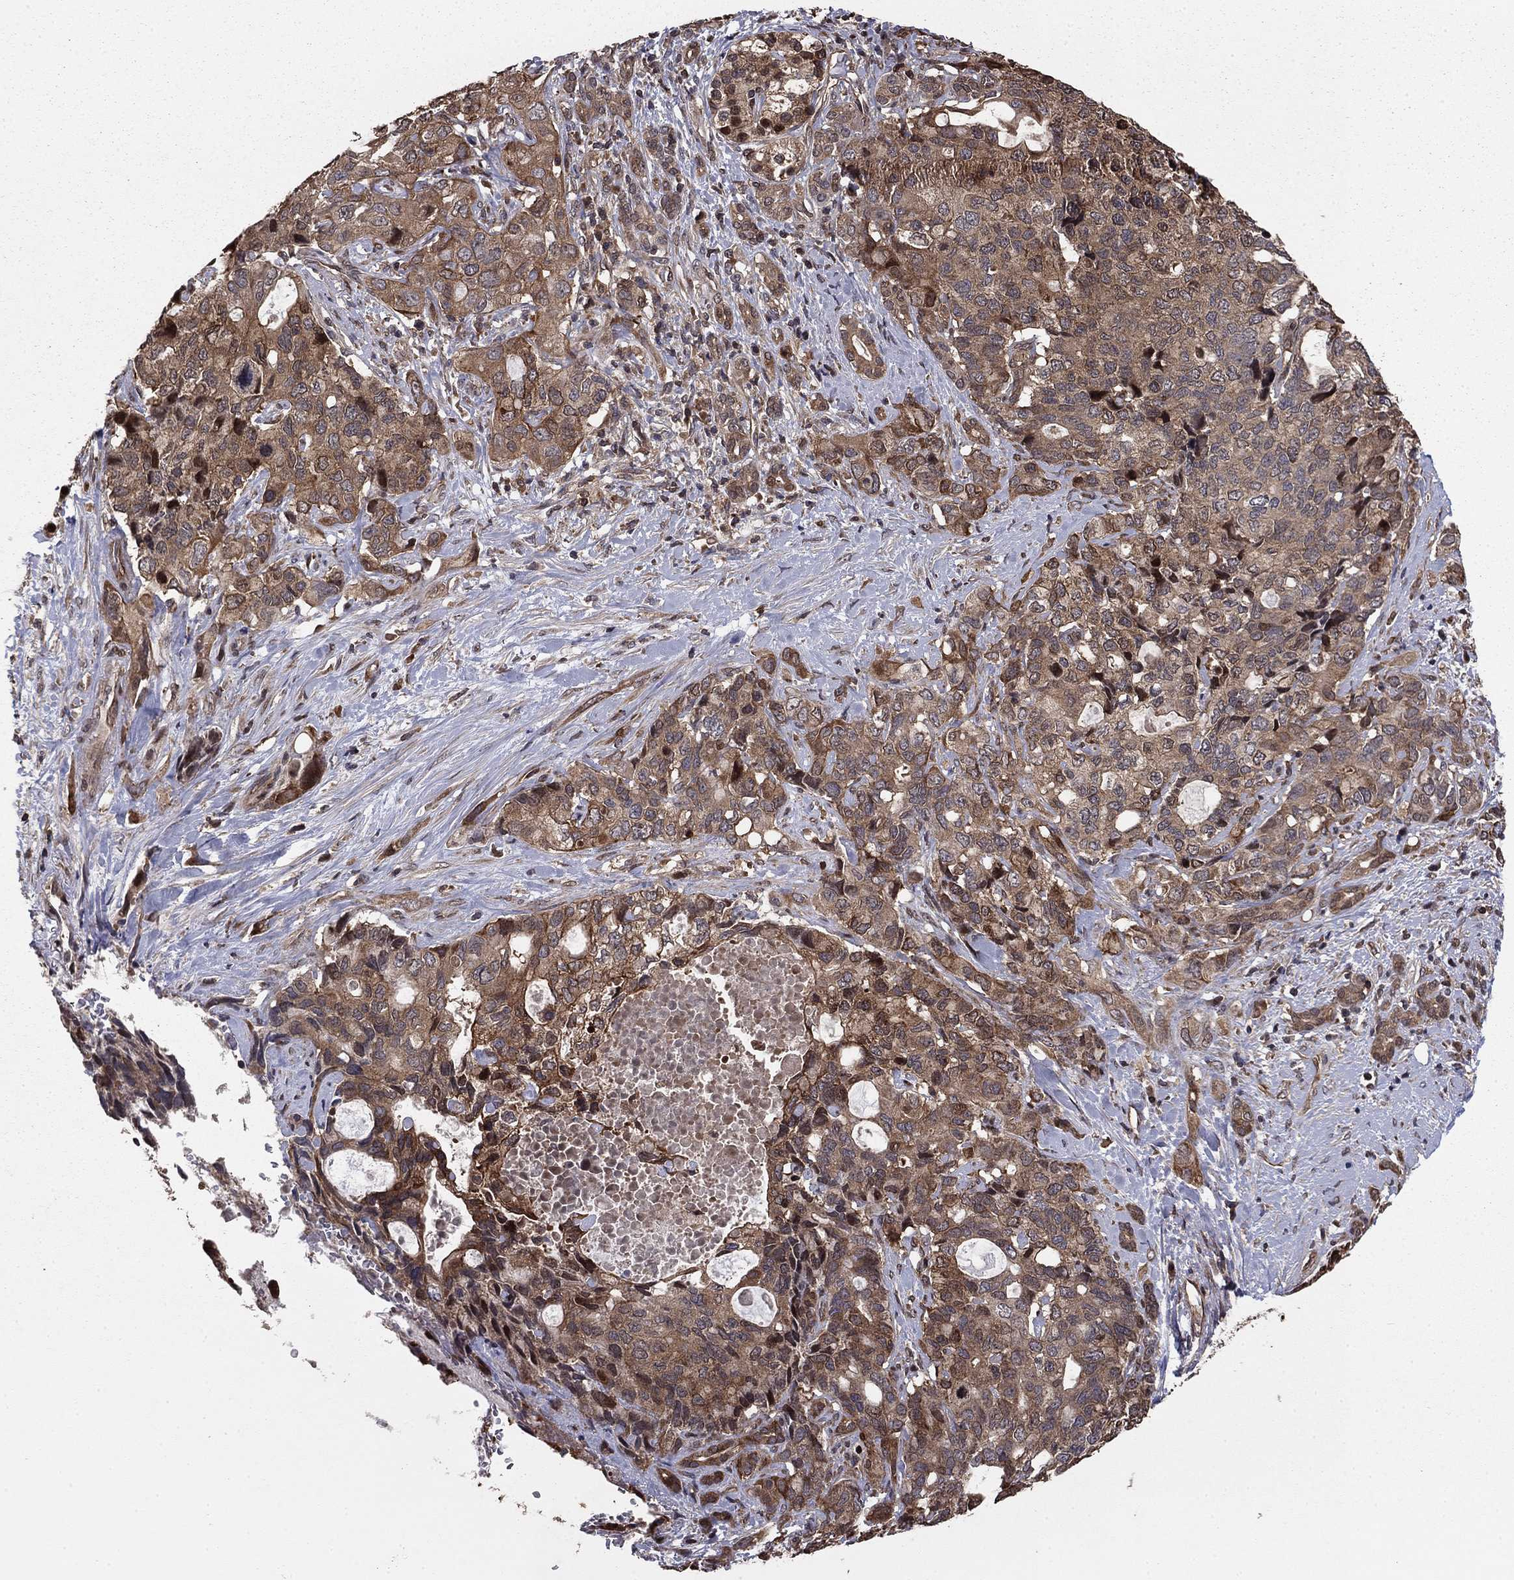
{"staining": {"intensity": "weak", "quantity": "25%-75%", "location": "cytoplasmic/membranous"}, "tissue": "pancreatic cancer", "cell_type": "Tumor cells", "image_type": "cancer", "snomed": [{"axis": "morphology", "description": "Adenocarcinoma, NOS"}, {"axis": "topography", "description": "Pancreas"}], "caption": "Pancreatic cancer (adenocarcinoma) stained with a protein marker exhibits weak staining in tumor cells.", "gene": "GYG1", "patient": {"sex": "female", "age": 56}}